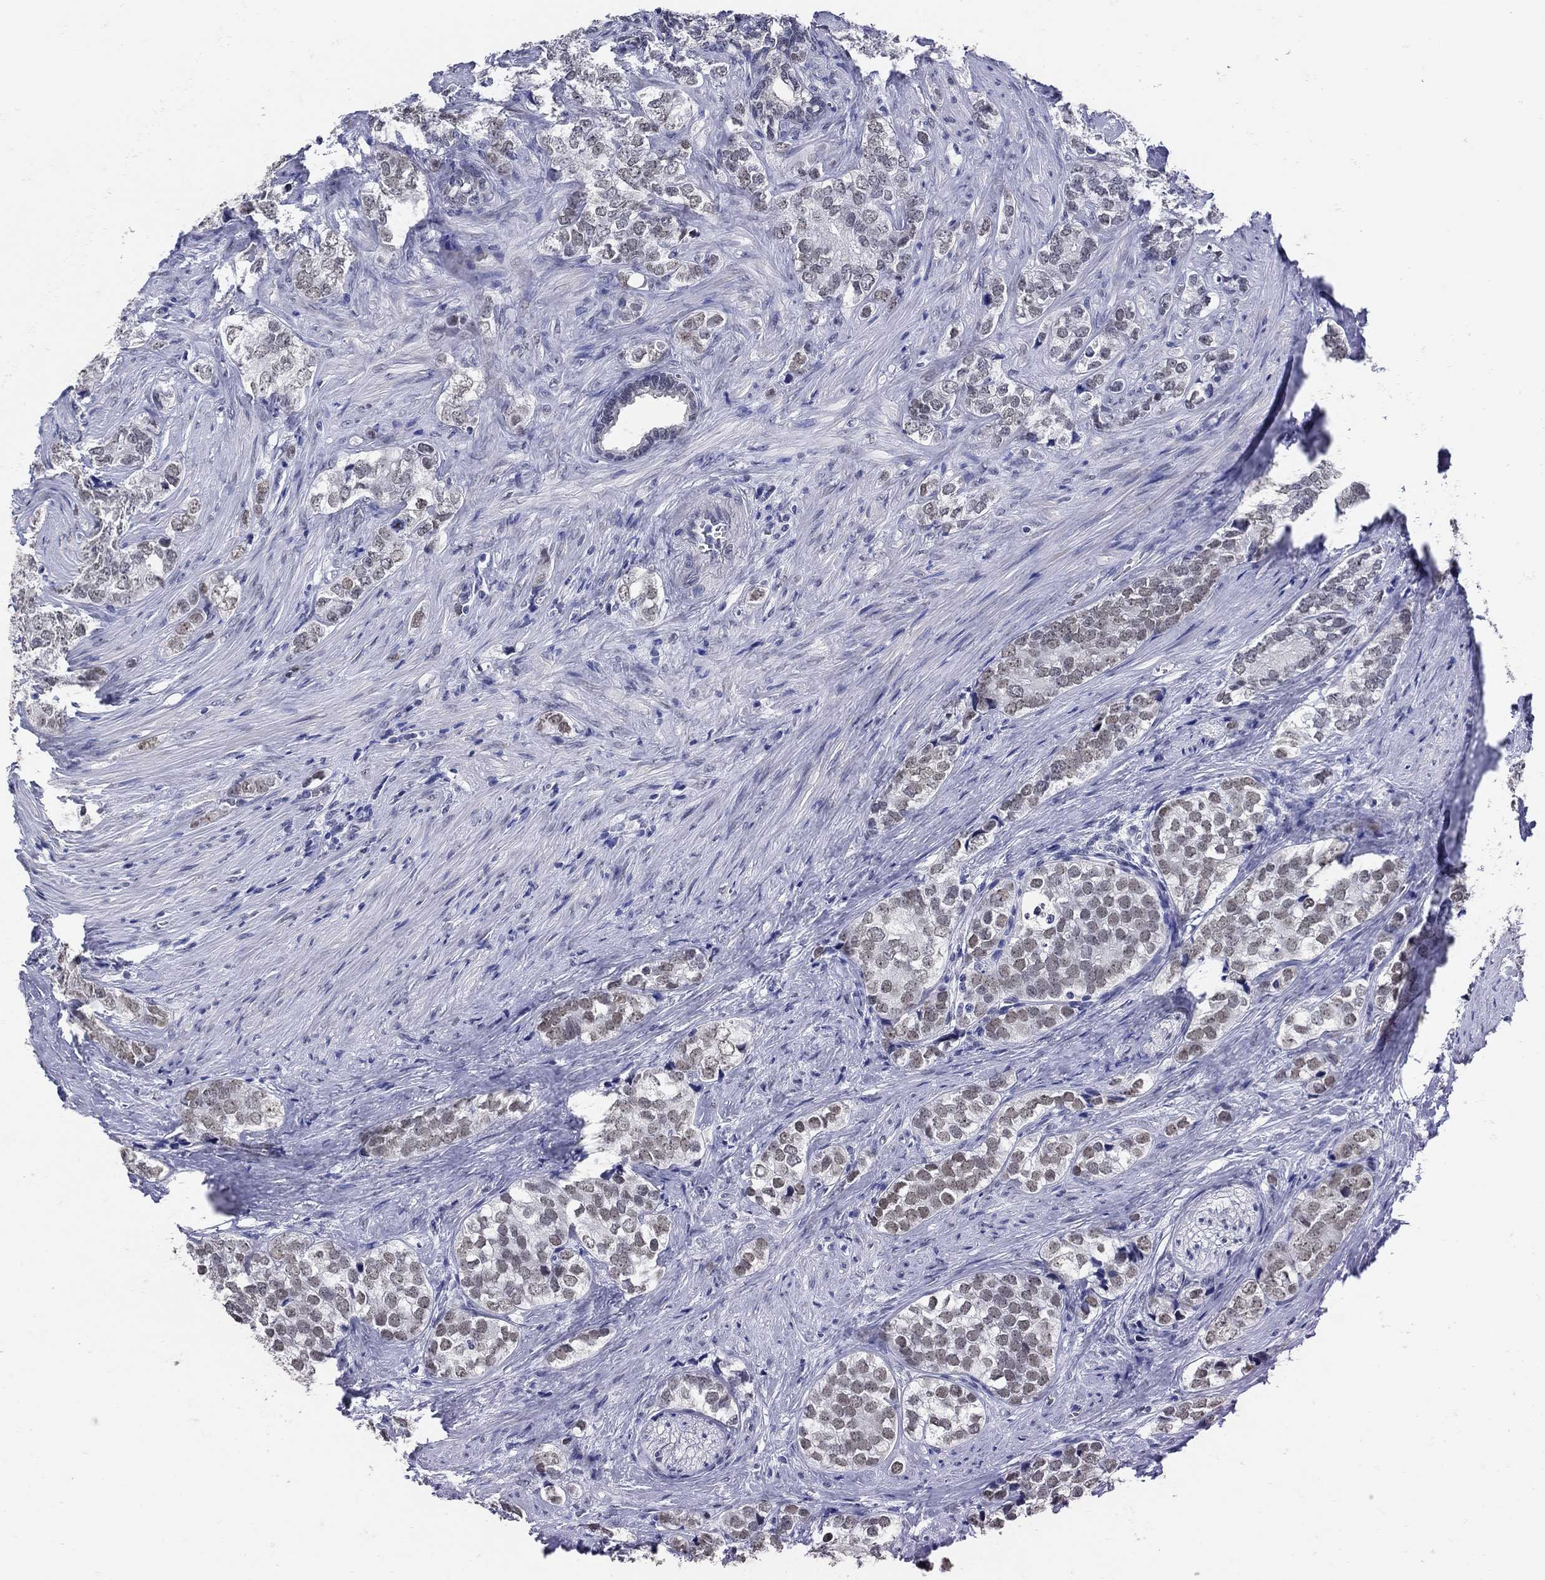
{"staining": {"intensity": "weak", "quantity": "25%-75%", "location": "nuclear"}, "tissue": "prostate cancer", "cell_type": "Tumor cells", "image_type": "cancer", "snomed": [{"axis": "morphology", "description": "Adenocarcinoma, NOS"}, {"axis": "topography", "description": "Prostate and seminal vesicle, NOS"}], "caption": "Adenocarcinoma (prostate) stained with DAB (3,3'-diaminobenzidine) immunohistochemistry (IHC) reveals low levels of weak nuclear positivity in approximately 25%-75% of tumor cells.", "gene": "KCNN3", "patient": {"sex": "male", "age": 63}}